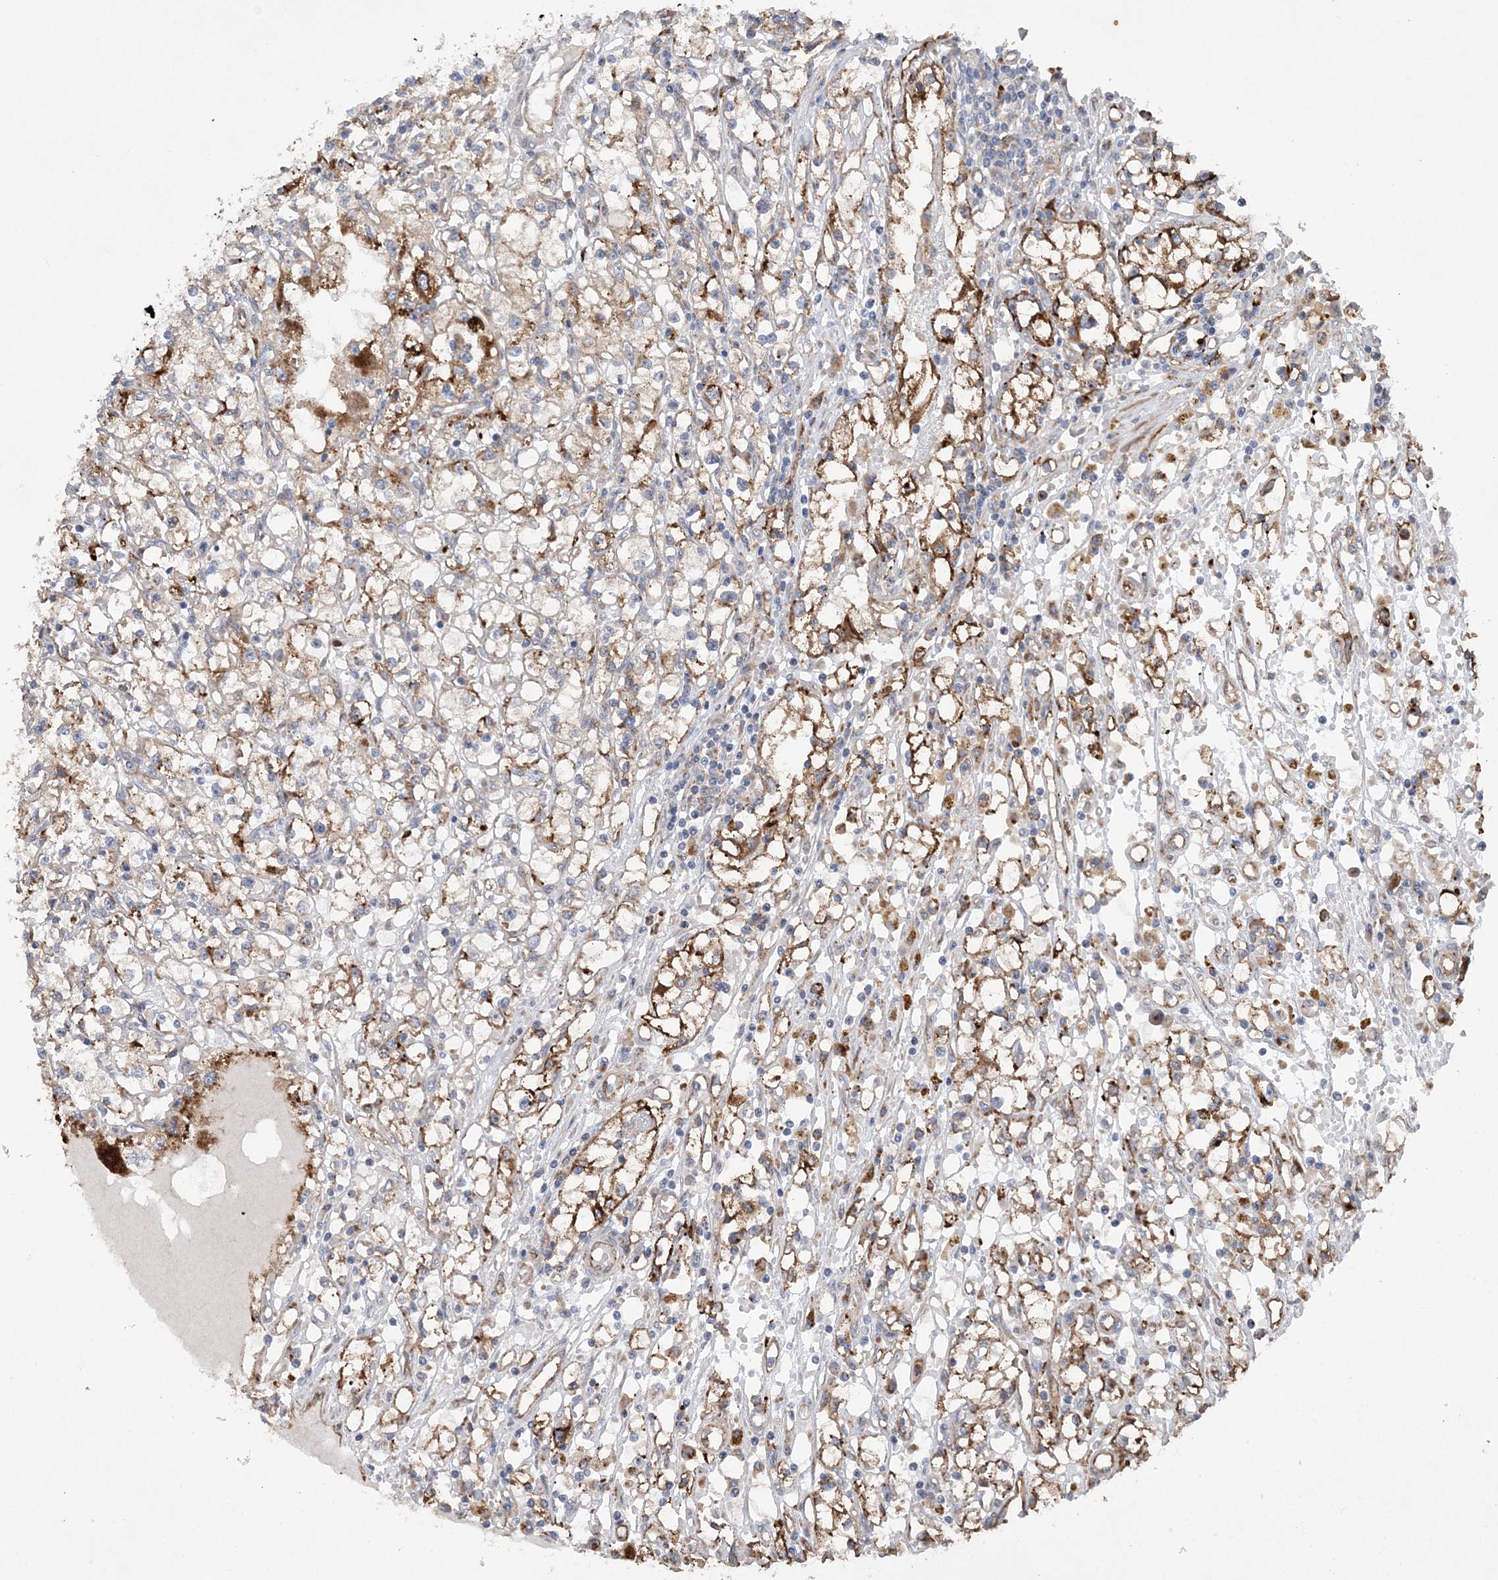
{"staining": {"intensity": "moderate", "quantity": "25%-75%", "location": "cytoplasmic/membranous"}, "tissue": "renal cancer", "cell_type": "Tumor cells", "image_type": "cancer", "snomed": [{"axis": "morphology", "description": "Adenocarcinoma, NOS"}, {"axis": "topography", "description": "Kidney"}], "caption": "This image demonstrates immunohistochemistry (IHC) staining of renal cancer, with medium moderate cytoplasmic/membranous expression in approximately 25%-75% of tumor cells.", "gene": "PTTG1IP", "patient": {"sex": "male", "age": 56}}